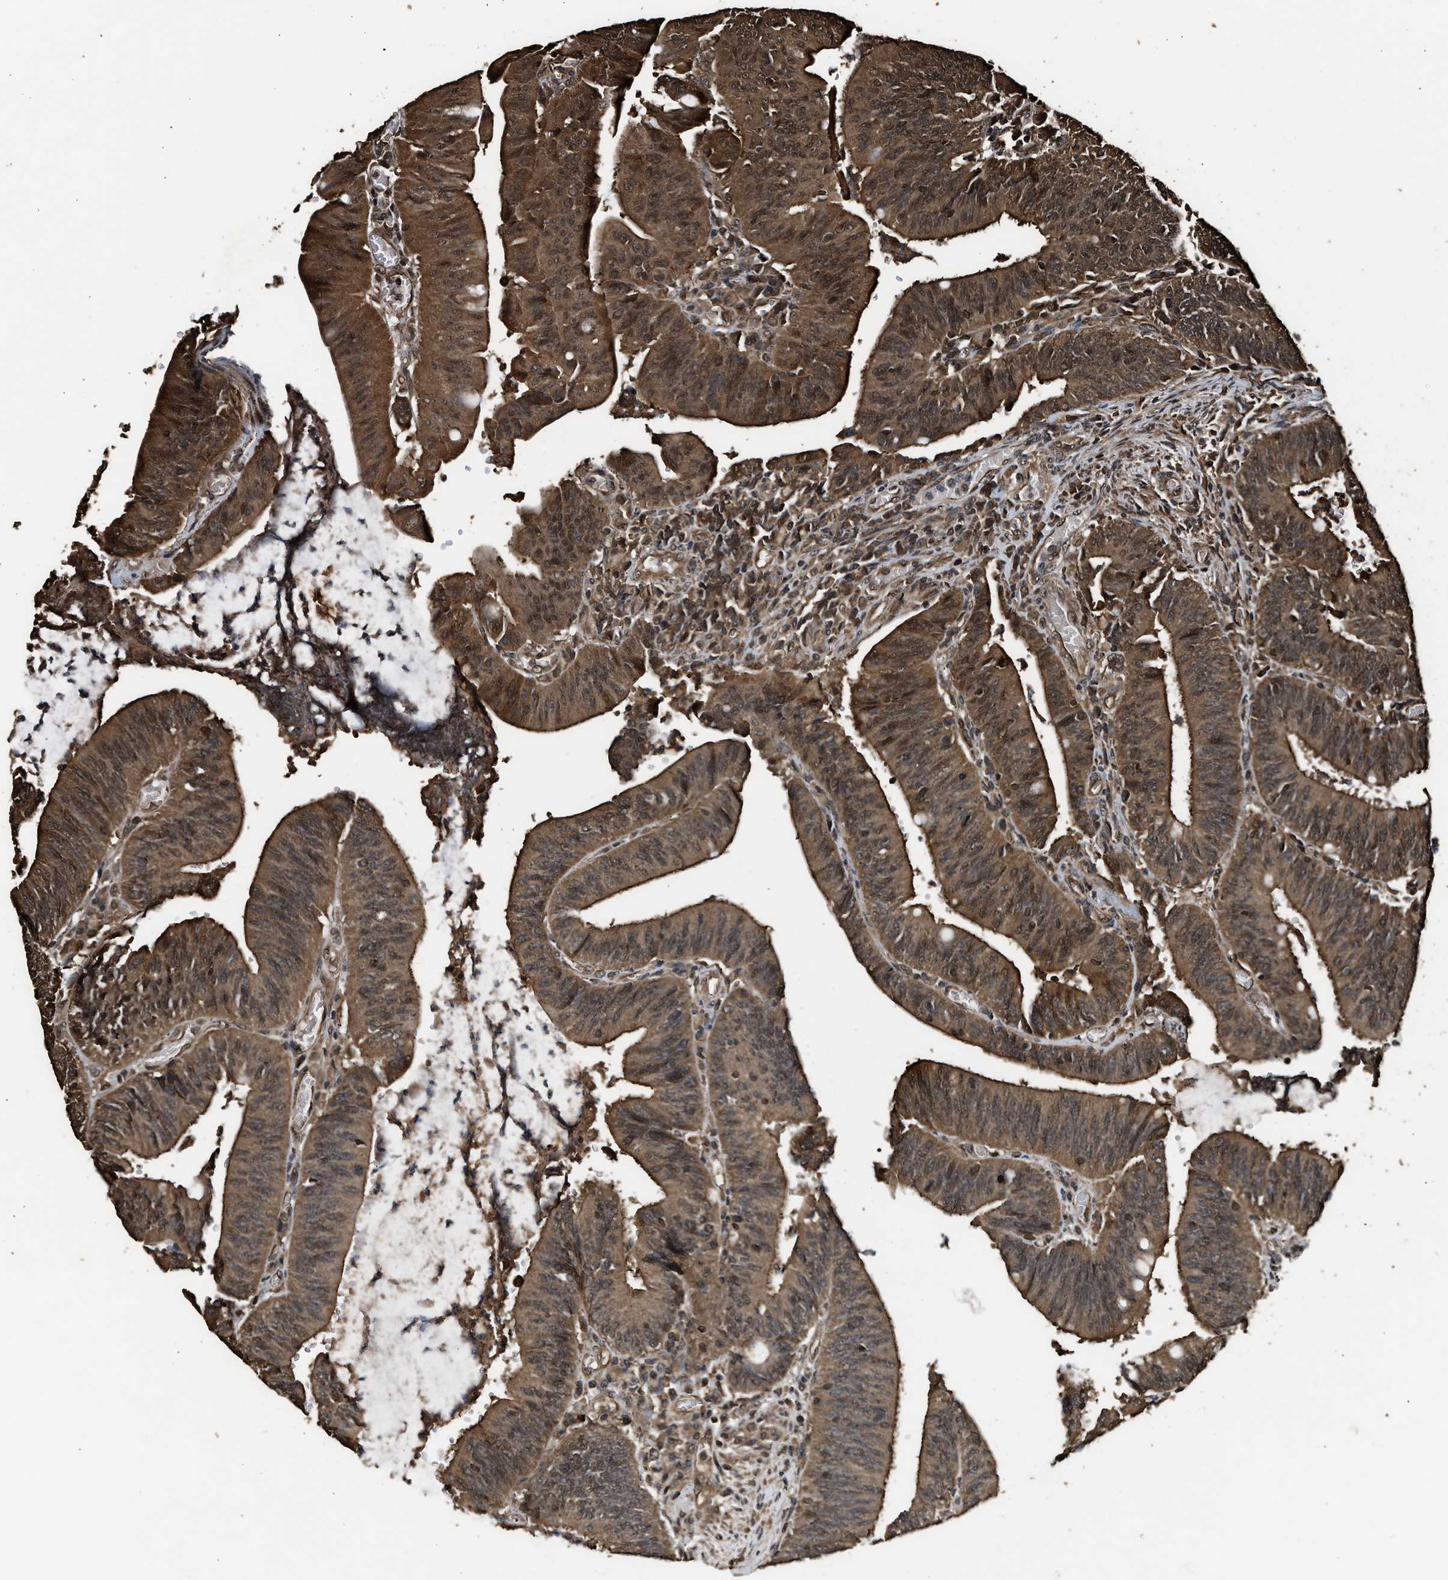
{"staining": {"intensity": "strong", "quantity": ">75%", "location": "cytoplasmic/membranous"}, "tissue": "colorectal cancer", "cell_type": "Tumor cells", "image_type": "cancer", "snomed": [{"axis": "morphology", "description": "Normal tissue, NOS"}, {"axis": "morphology", "description": "Adenocarcinoma, NOS"}, {"axis": "topography", "description": "Rectum"}], "caption": "A brown stain labels strong cytoplasmic/membranous staining of a protein in colorectal cancer (adenocarcinoma) tumor cells.", "gene": "MYBL2", "patient": {"sex": "female", "age": 66}}